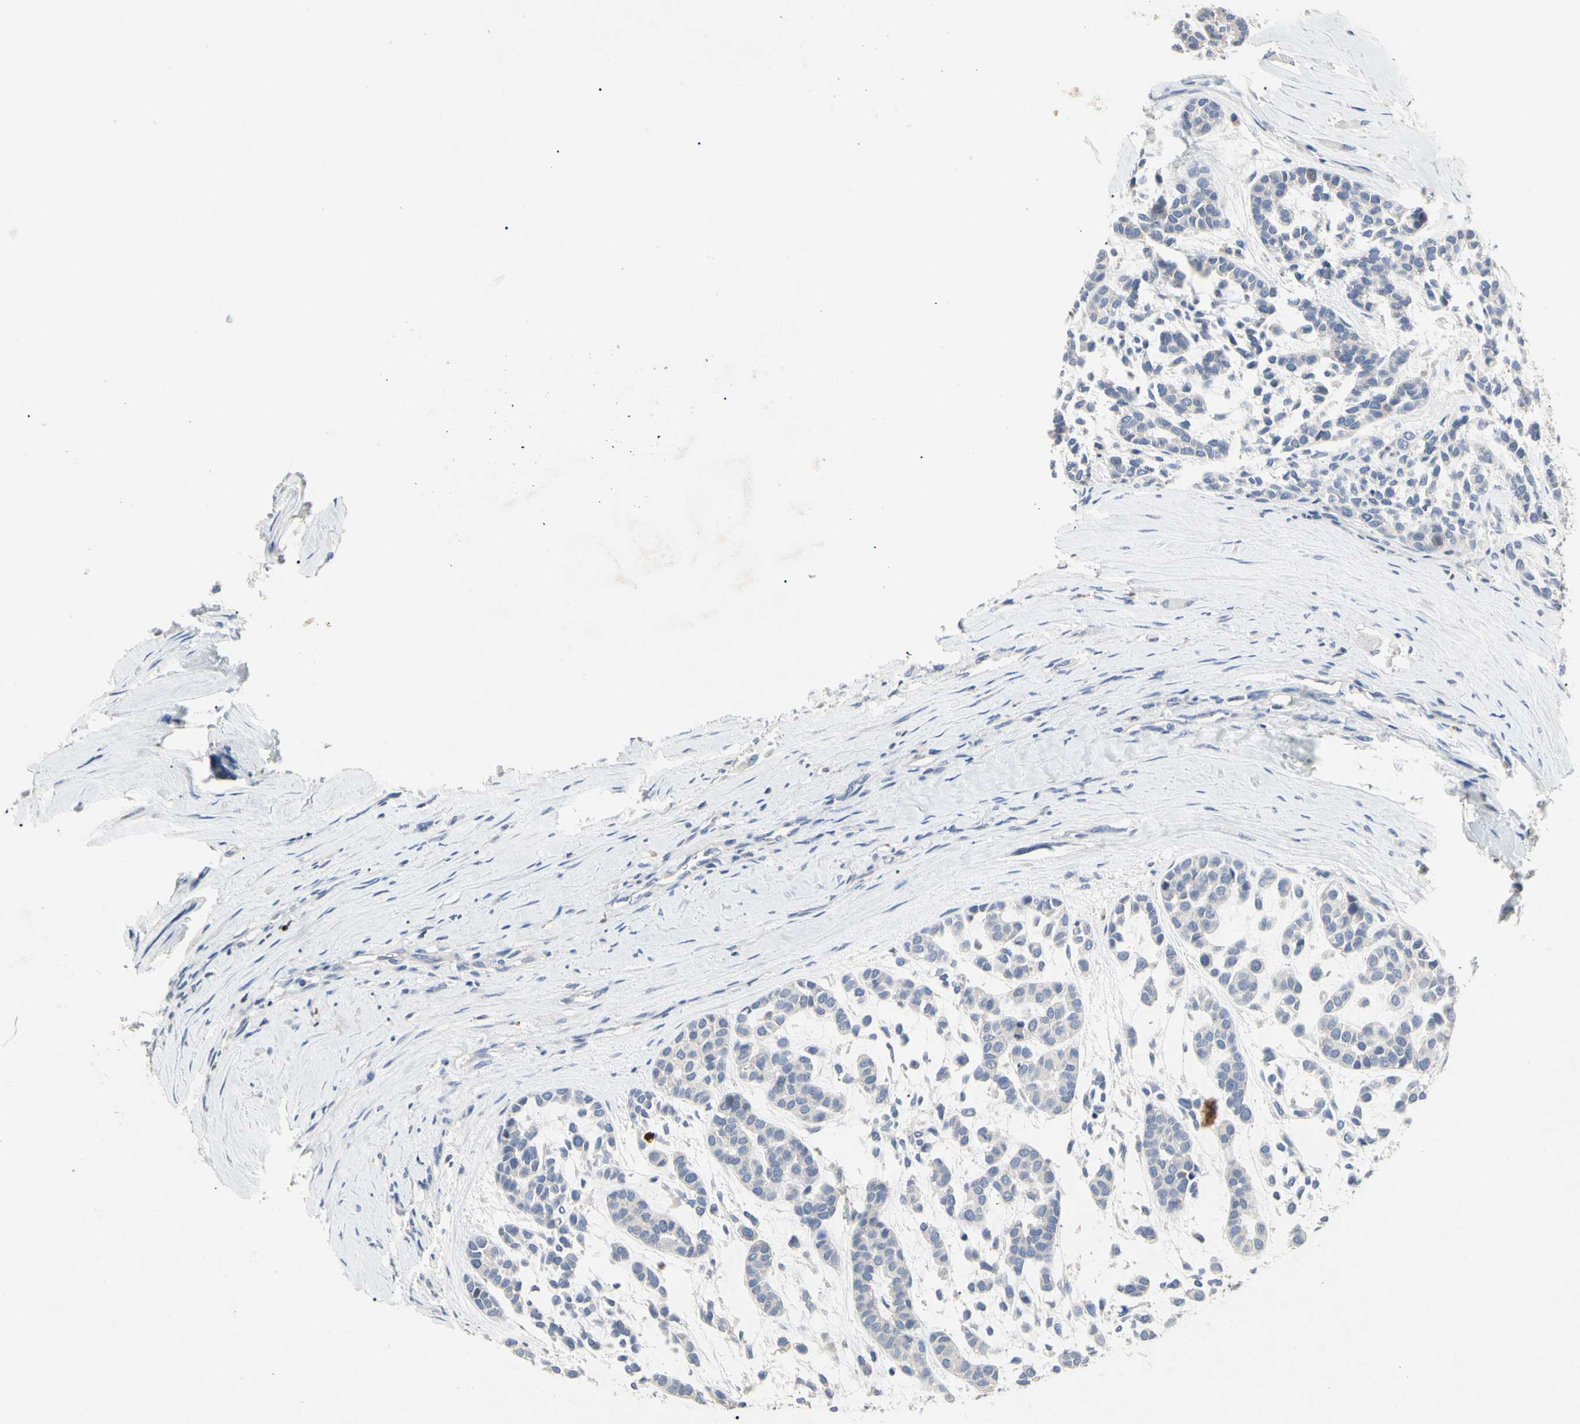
{"staining": {"intensity": "negative", "quantity": "none", "location": "none"}, "tissue": "head and neck cancer", "cell_type": "Tumor cells", "image_type": "cancer", "snomed": [{"axis": "morphology", "description": "Adenocarcinoma, NOS"}, {"axis": "morphology", "description": "Adenoma, NOS"}, {"axis": "topography", "description": "Head-Neck"}], "caption": "This is an IHC photomicrograph of head and neck cancer (adenoma). There is no positivity in tumor cells.", "gene": "ADA2", "patient": {"sex": "female", "age": 55}}